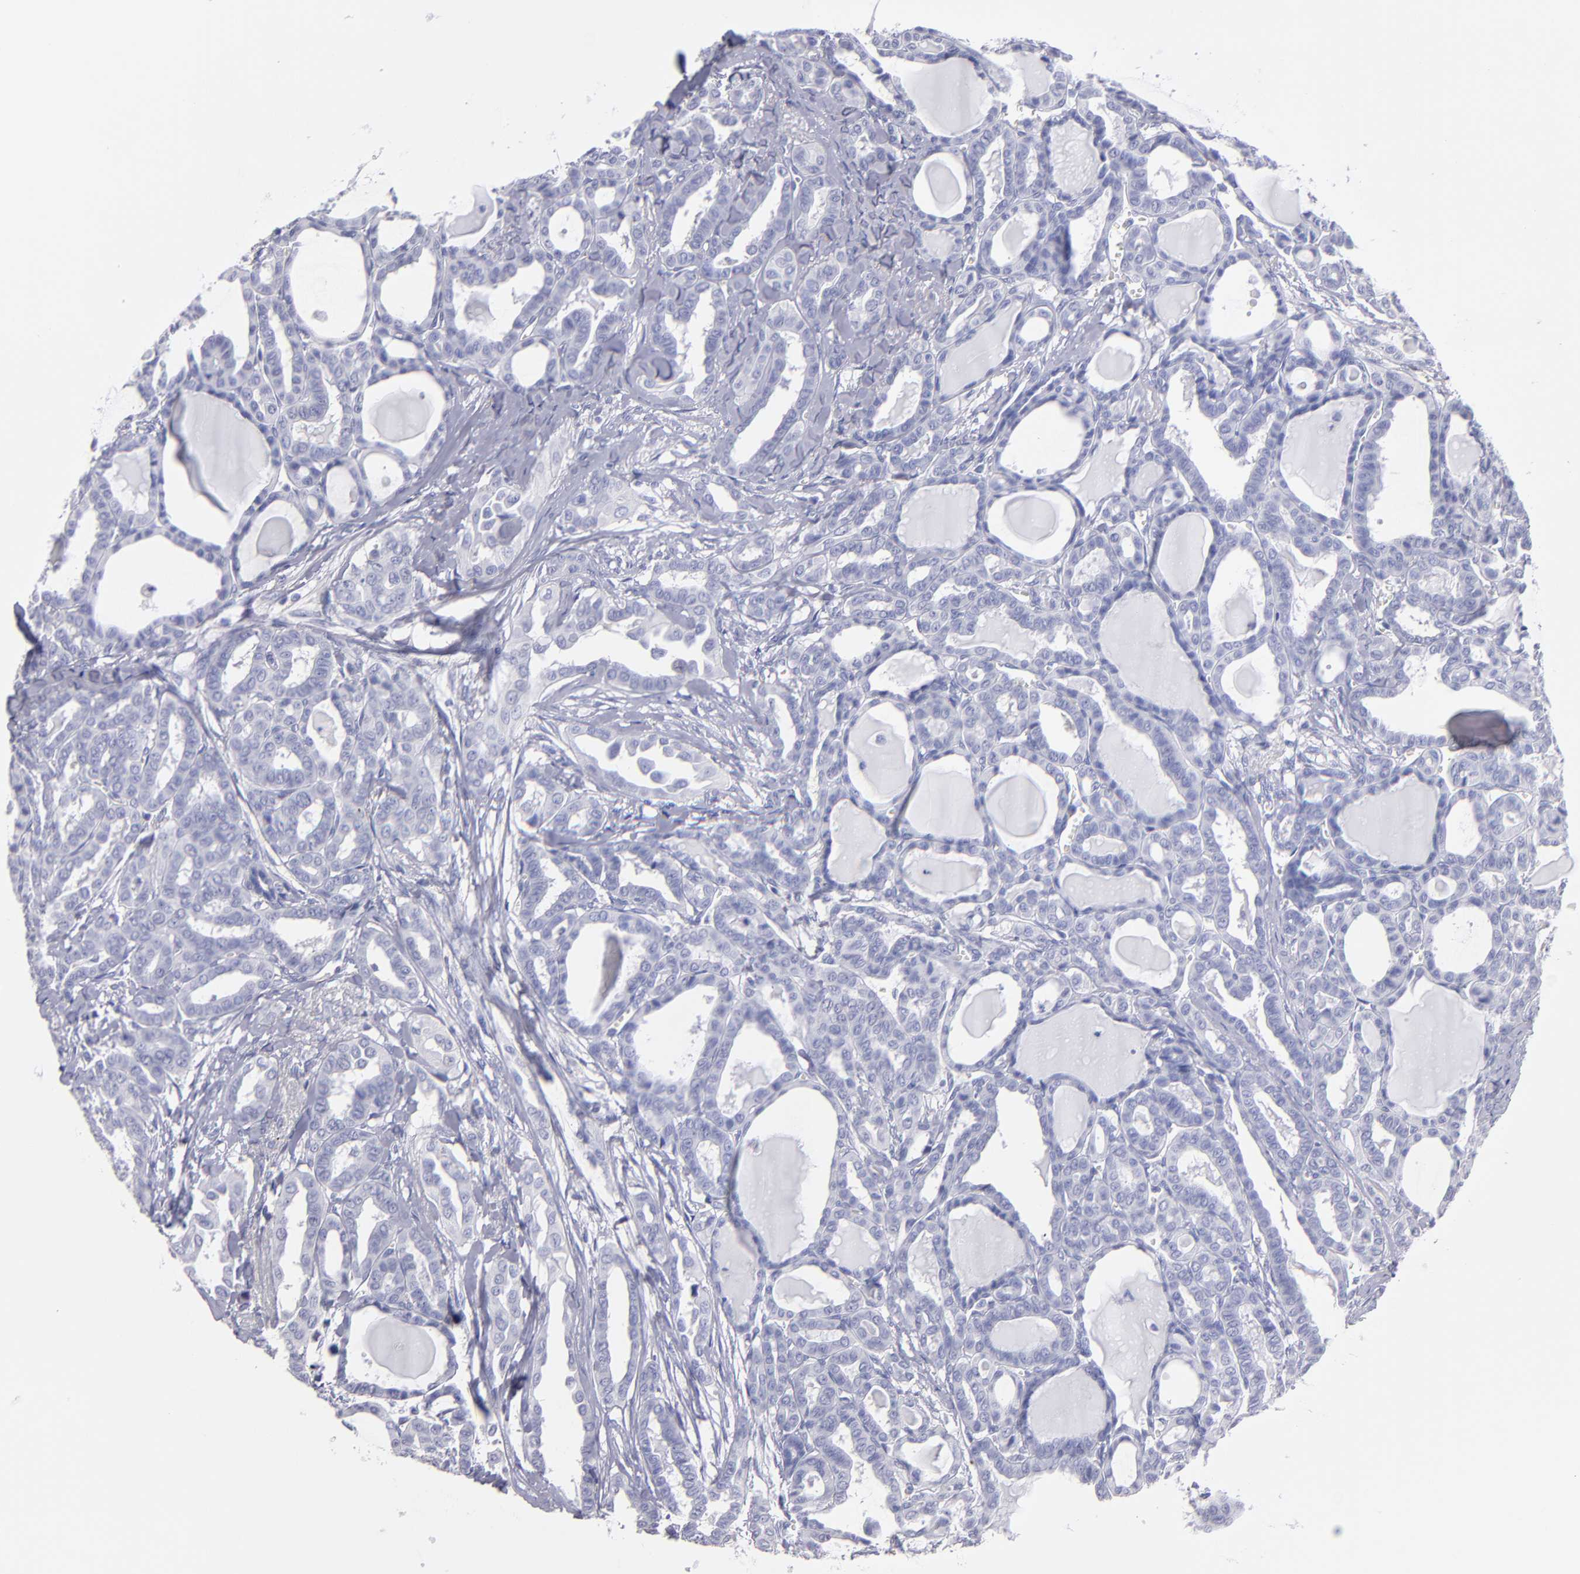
{"staining": {"intensity": "negative", "quantity": "none", "location": "none"}, "tissue": "thyroid cancer", "cell_type": "Tumor cells", "image_type": "cancer", "snomed": [{"axis": "morphology", "description": "Carcinoma, NOS"}, {"axis": "topography", "description": "Thyroid gland"}], "caption": "This is a micrograph of immunohistochemistry staining of carcinoma (thyroid), which shows no staining in tumor cells.", "gene": "MB", "patient": {"sex": "female", "age": 91}}